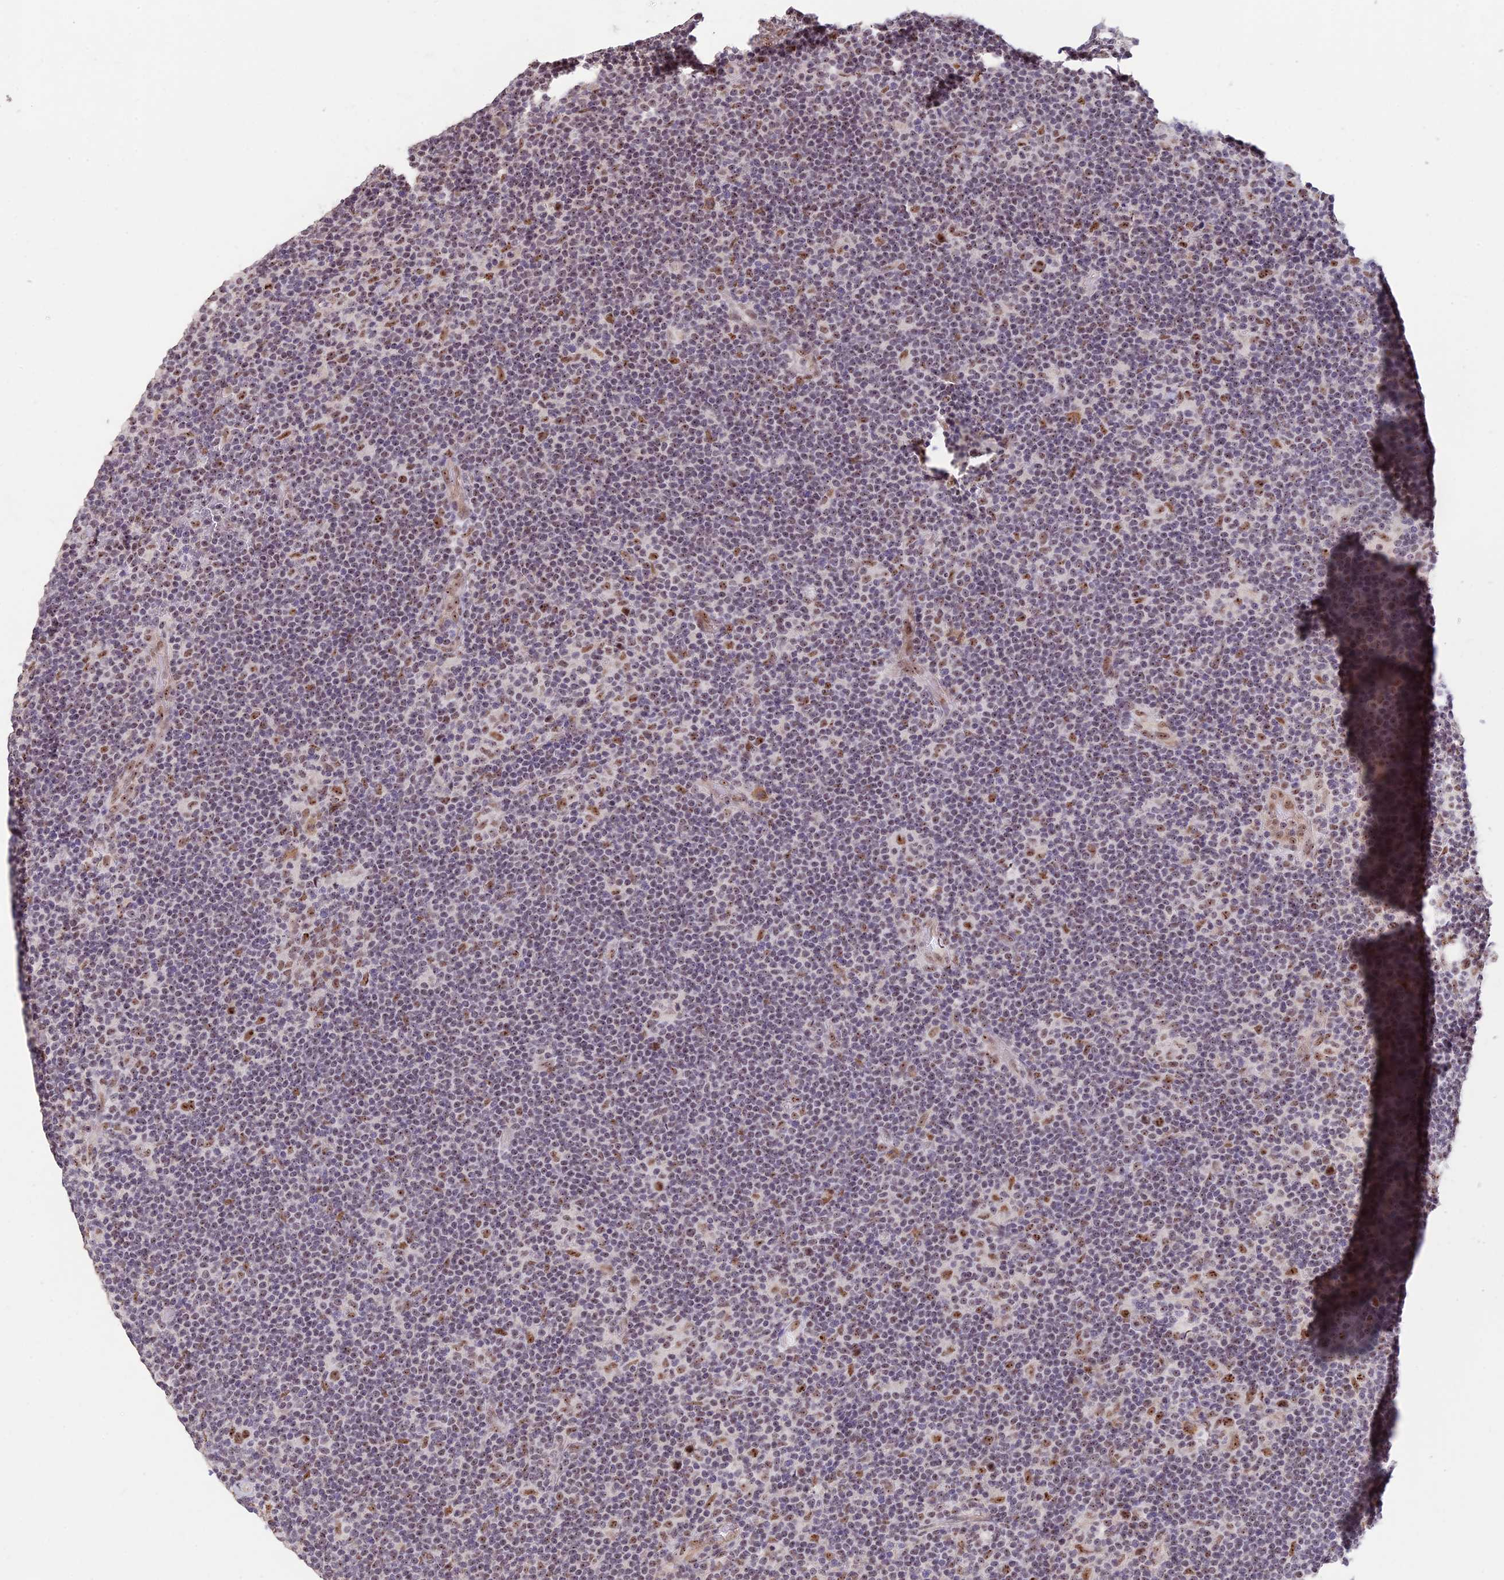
{"staining": {"intensity": "moderate", "quantity": ">75%", "location": "nuclear"}, "tissue": "lymphoma", "cell_type": "Tumor cells", "image_type": "cancer", "snomed": [{"axis": "morphology", "description": "Hodgkin's disease, NOS"}, {"axis": "topography", "description": "Lymph node"}], "caption": "Lymphoma tissue shows moderate nuclear expression in approximately >75% of tumor cells, visualized by immunohistochemistry.", "gene": "POLR1G", "patient": {"sex": "female", "age": 57}}